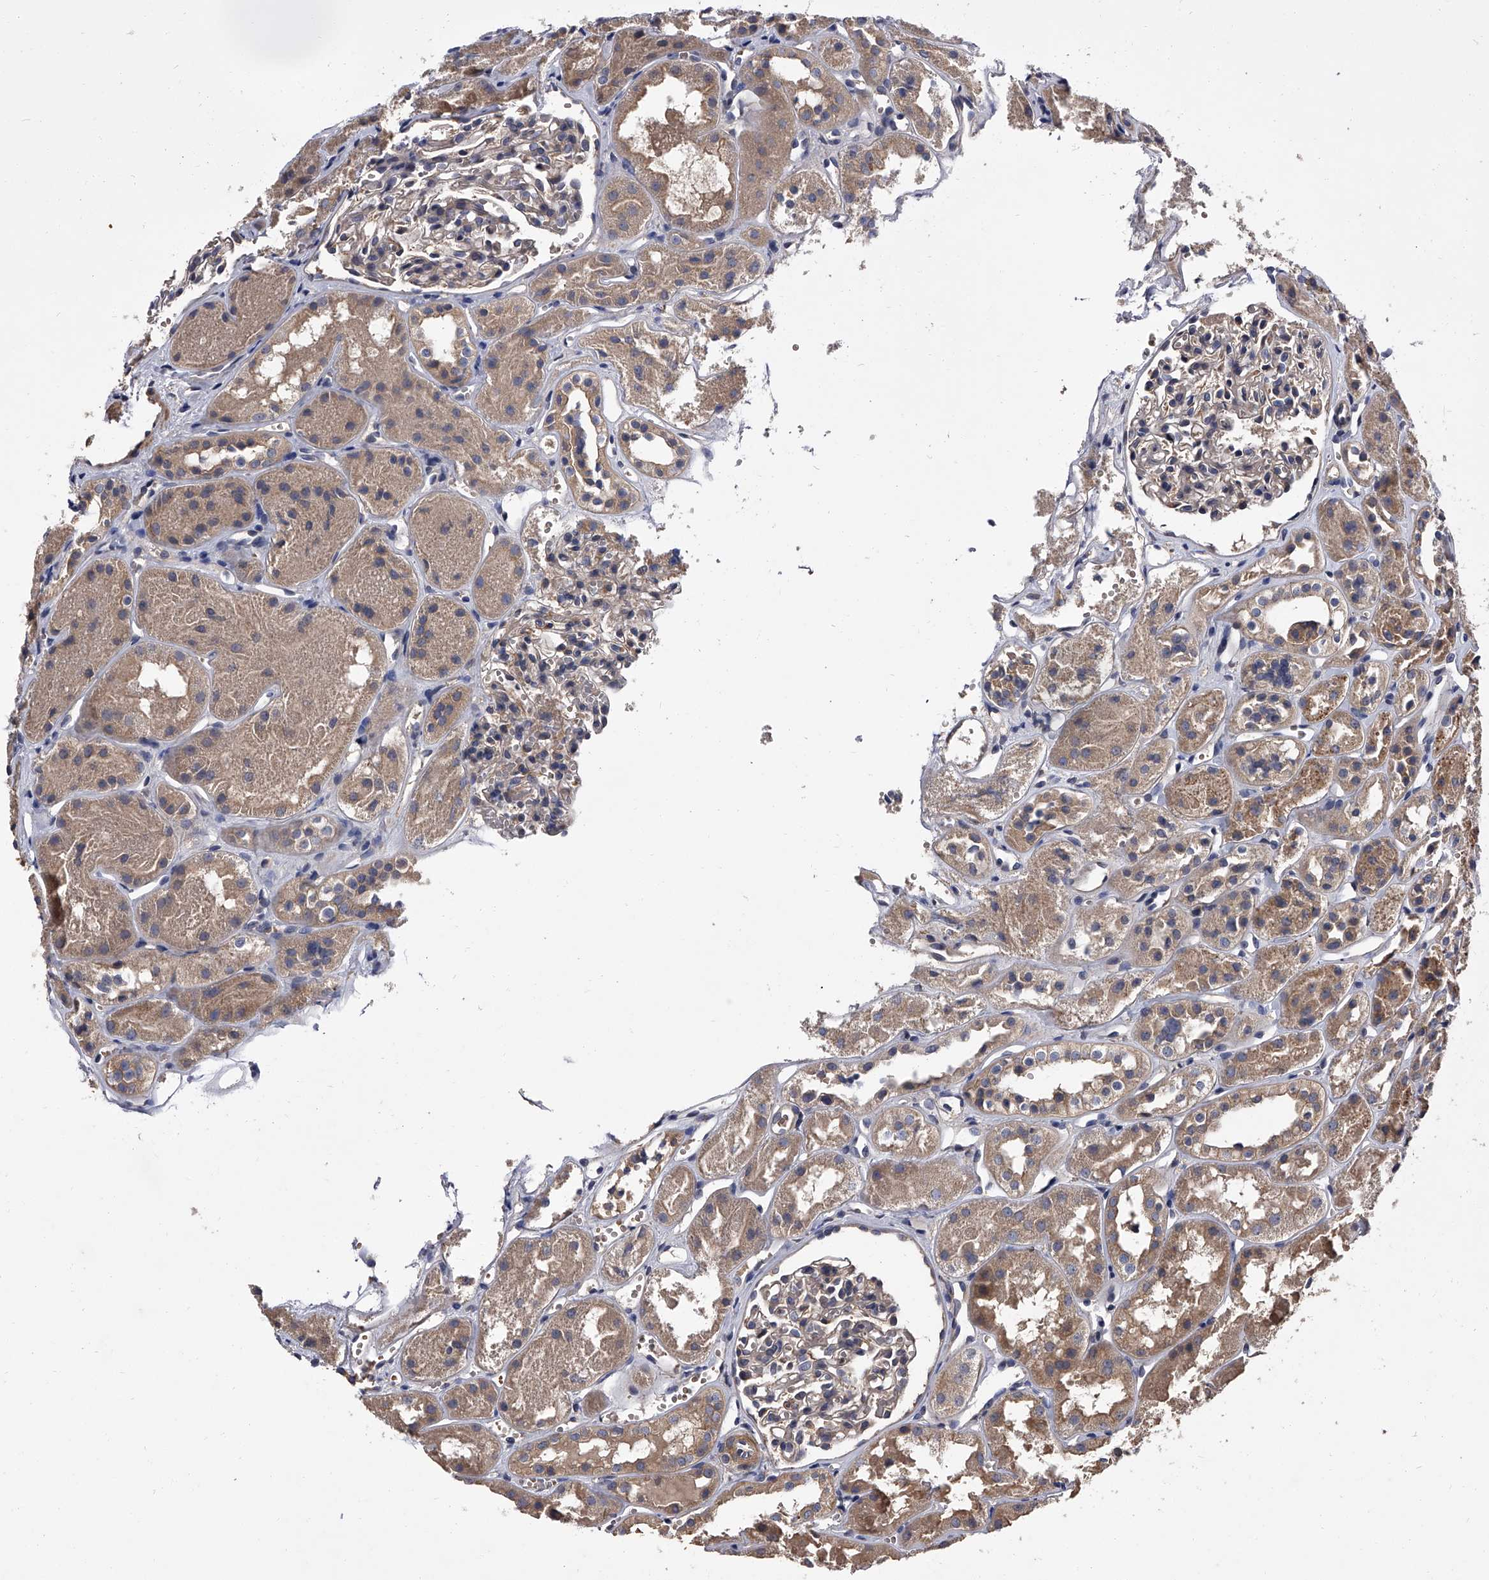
{"staining": {"intensity": "weak", "quantity": "<25%", "location": "cytoplasmic/membranous"}, "tissue": "kidney", "cell_type": "Cells in glomeruli", "image_type": "normal", "snomed": [{"axis": "morphology", "description": "Normal tissue, NOS"}, {"axis": "topography", "description": "Kidney"}], "caption": "Histopathology image shows no protein staining in cells in glomeruli of benign kidney. The staining is performed using DAB brown chromogen with nuclei counter-stained in using hematoxylin.", "gene": "STK36", "patient": {"sex": "male", "age": 16}}